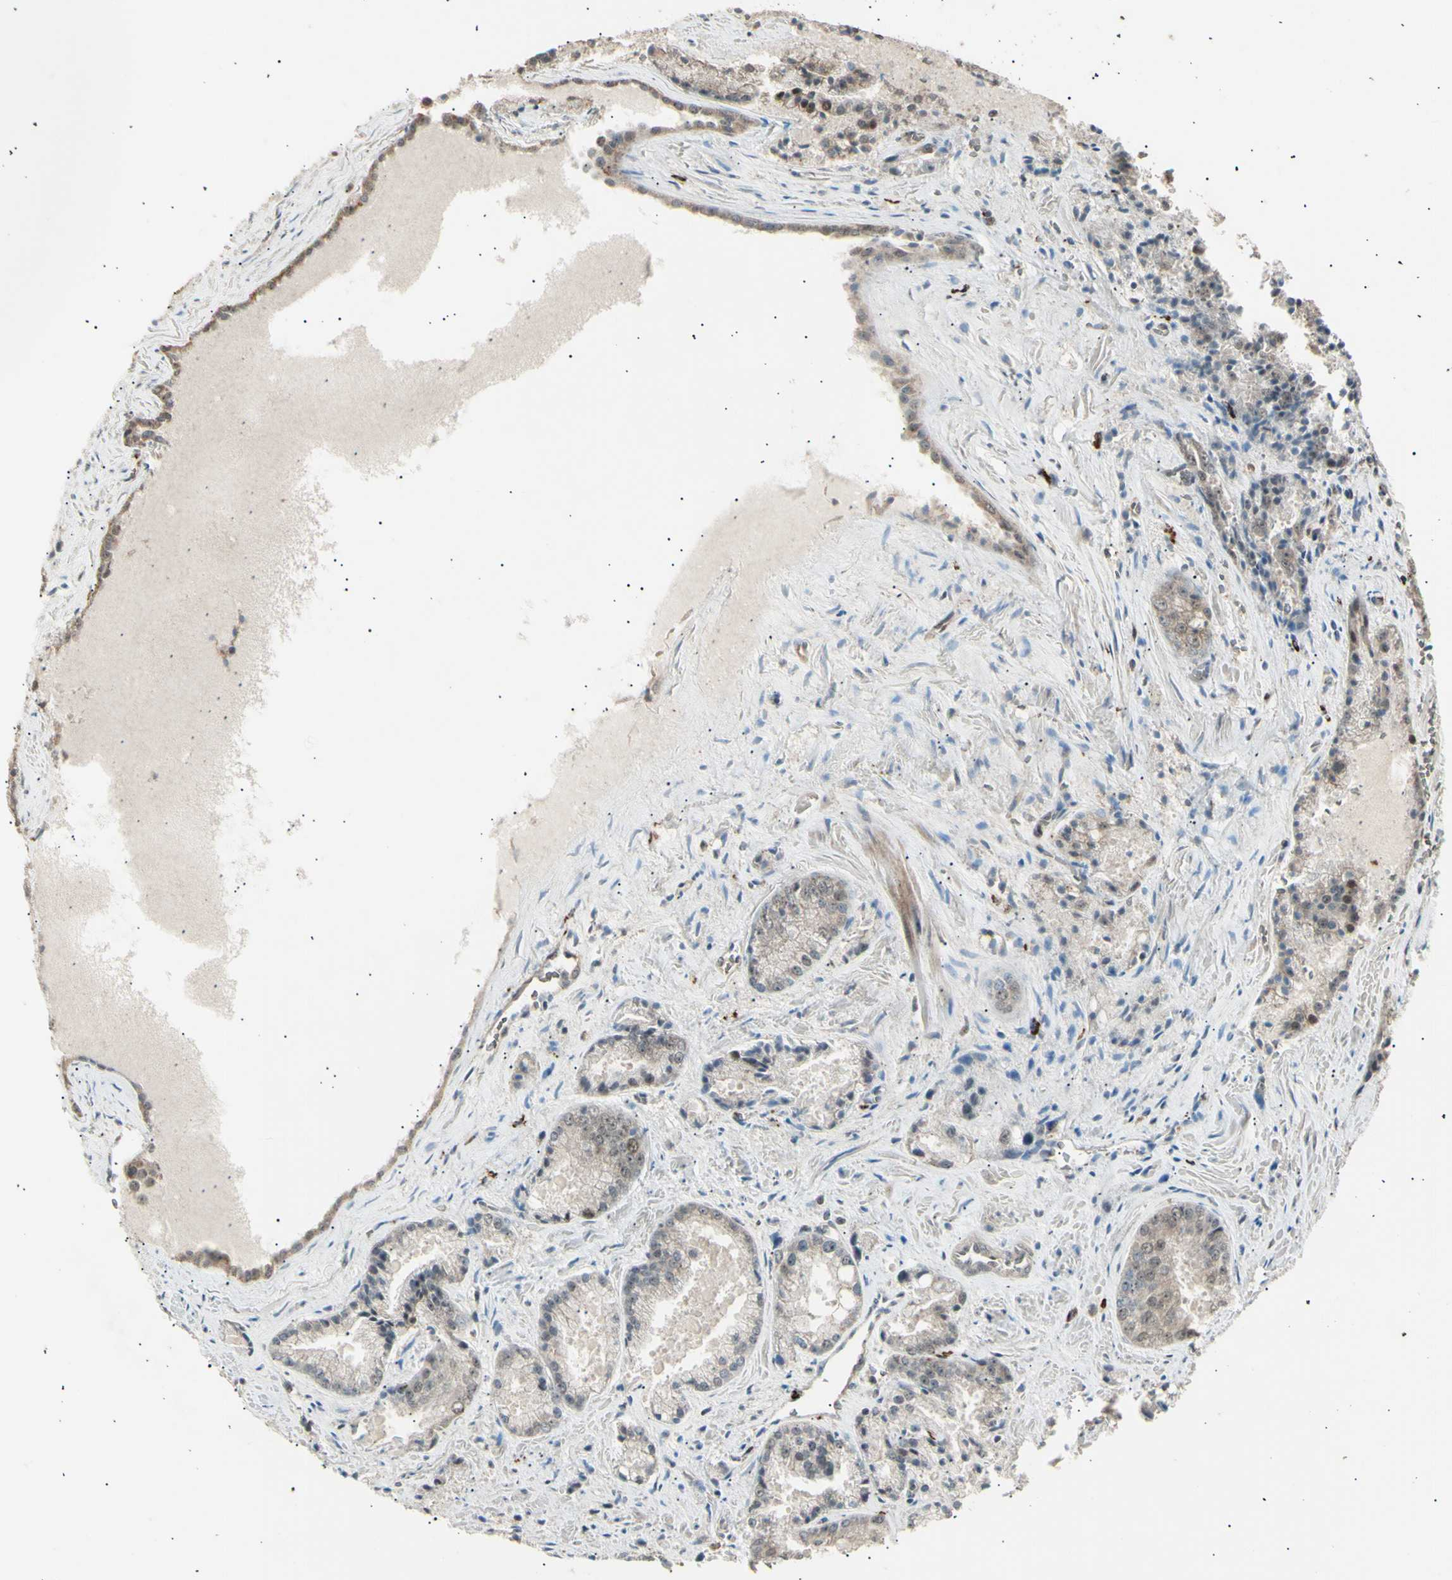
{"staining": {"intensity": "weak", "quantity": "<25%", "location": "cytoplasmic/membranous"}, "tissue": "prostate cancer", "cell_type": "Tumor cells", "image_type": "cancer", "snomed": [{"axis": "morphology", "description": "Adenocarcinoma, Low grade"}, {"axis": "topography", "description": "Prostate"}], "caption": "Prostate cancer (adenocarcinoma (low-grade)) was stained to show a protein in brown. There is no significant expression in tumor cells. Nuclei are stained in blue.", "gene": "NUAK2", "patient": {"sex": "male", "age": 64}}